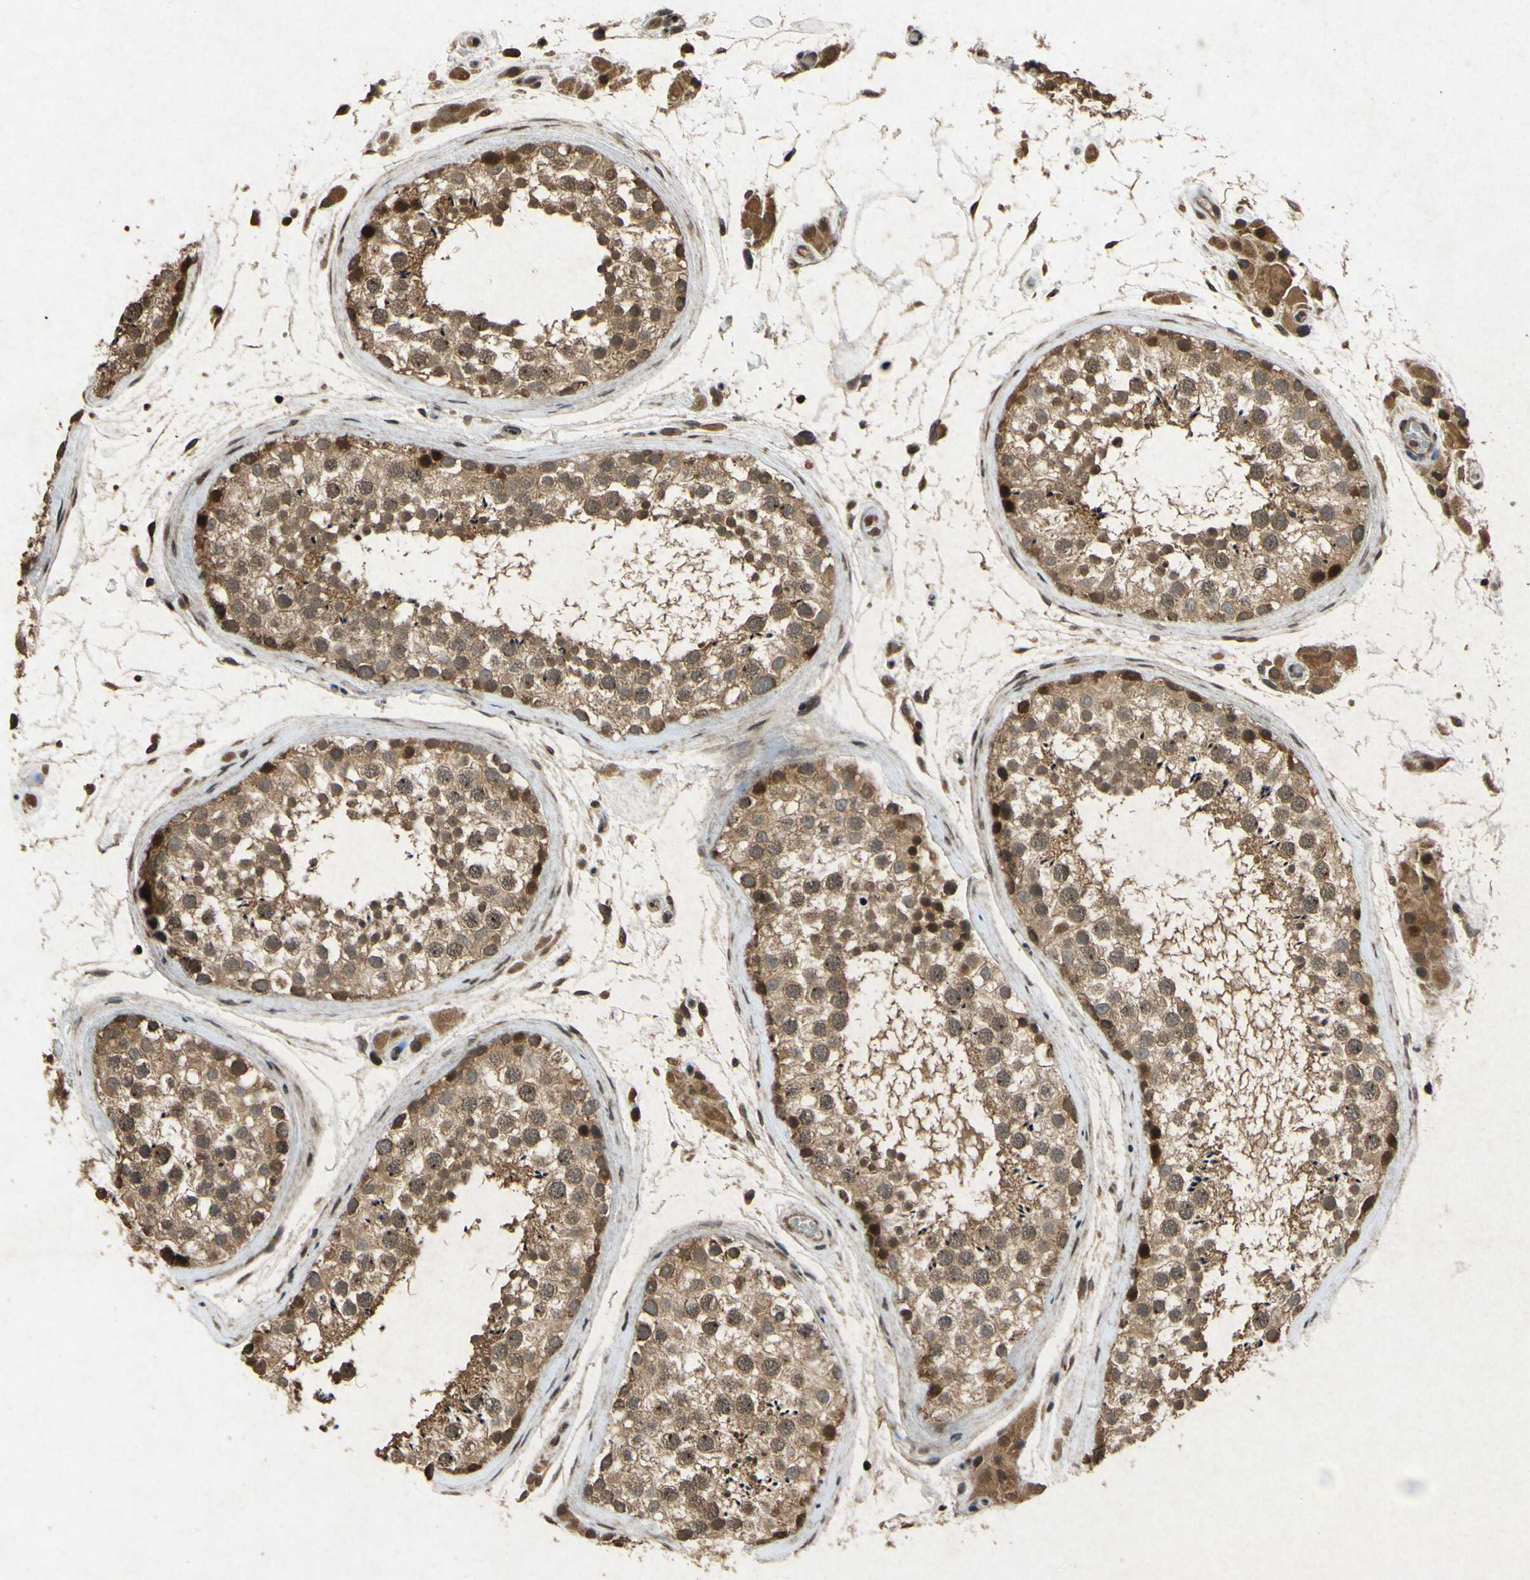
{"staining": {"intensity": "moderate", "quantity": ">75%", "location": "cytoplasmic/membranous"}, "tissue": "testis", "cell_type": "Cells in seminiferous ducts", "image_type": "normal", "snomed": [{"axis": "morphology", "description": "Normal tissue, NOS"}, {"axis": "topography", "description": "Testis"}], "caption": "Immunohistochemical staining of unremarkable testis reveals moderate cytoplasmic/membranous protein positivity in about >75% of cells in seminiferous ducts.", "gene": "ATP6V1H", "patient": {"sex": "male", "age": 46}}